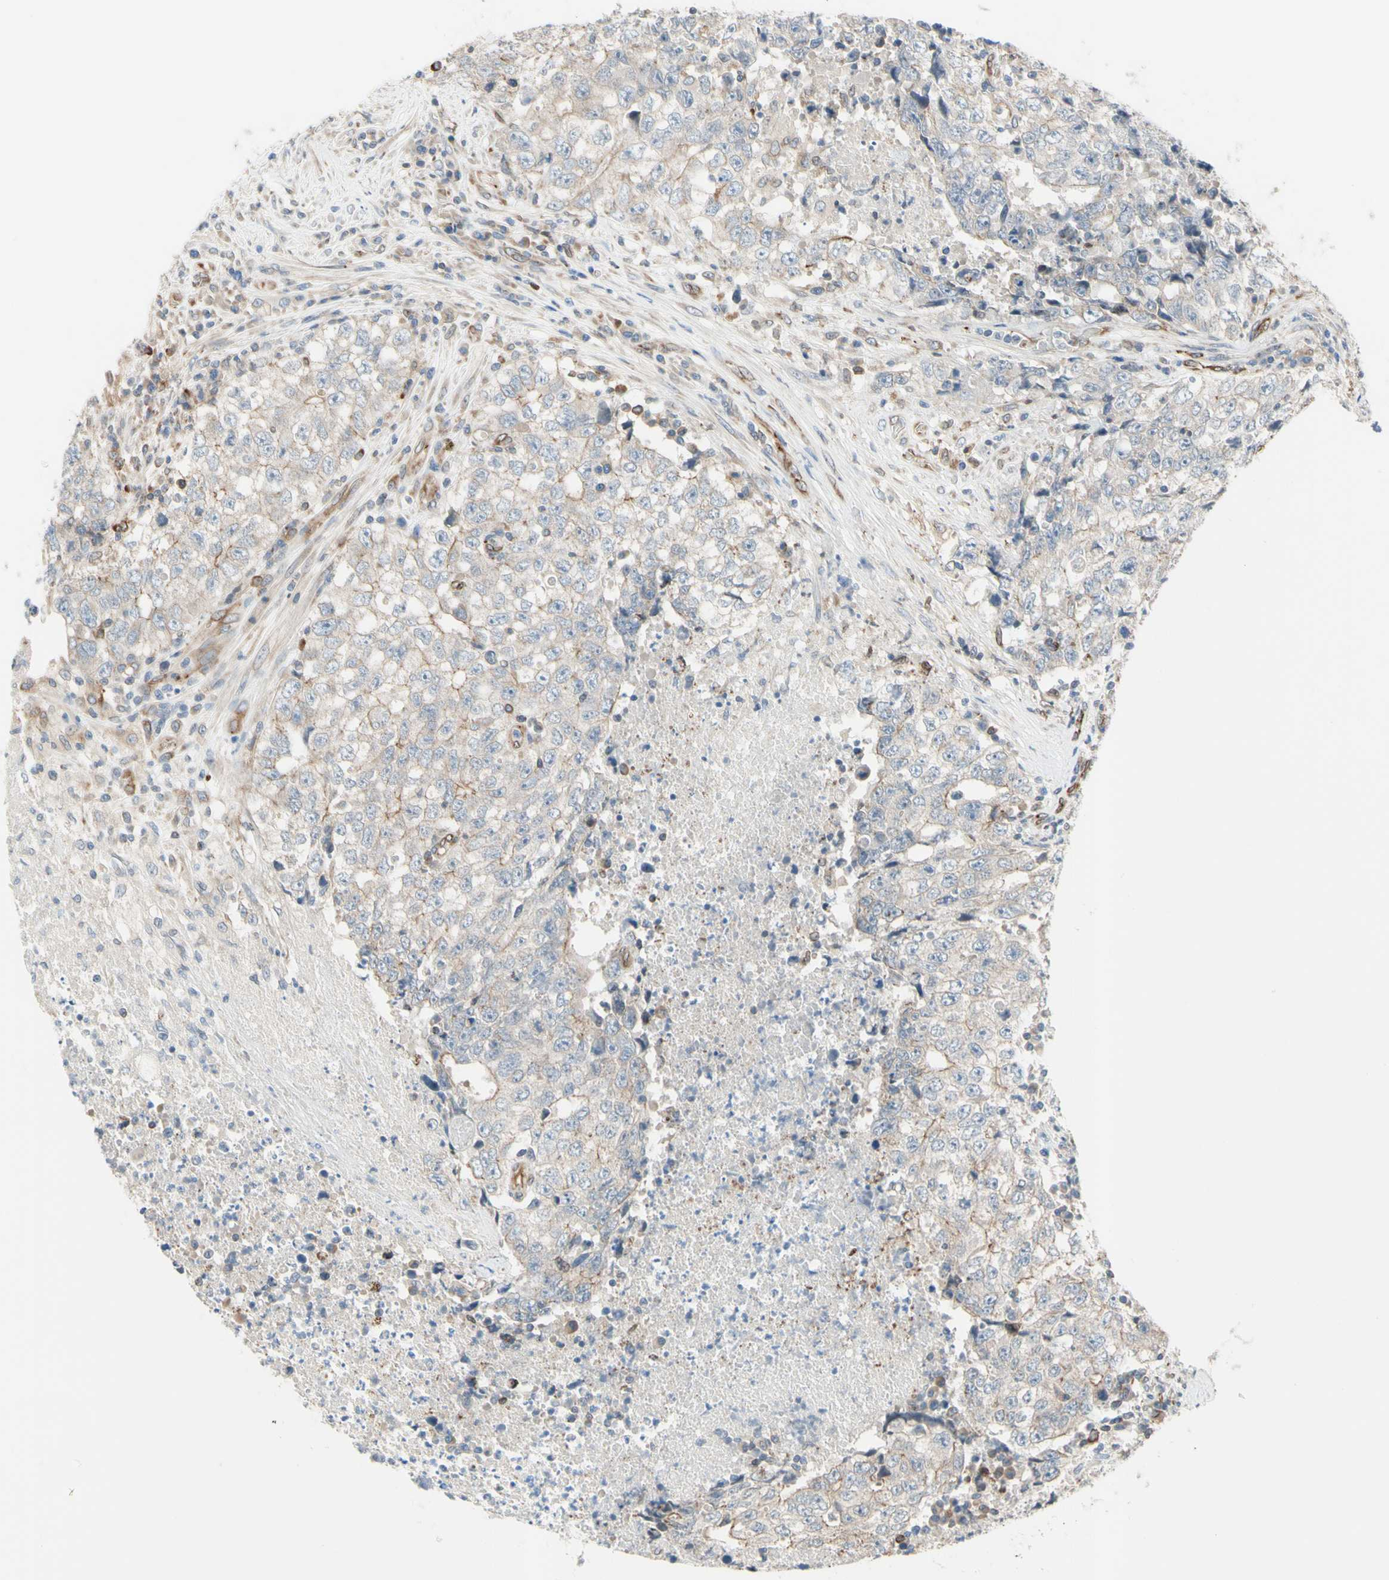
{"staining": {"intensity": "weak", "quantity": "25%-75%", "location": "cytoplasmic/membranous"}, "tissue": "testis cancer", "cell_type": "Tumor cells", "image_type": "cancer", "snomed": [{"axis": "morphology", "description": "Necrosis, NOS"}, {"axis": "morphology", "description": "Carcinoma, Embryonal, NOS"}, {"axis": "topography", "description": "Testis"}], "caption": "About 25%-75% of tumor cells in human testis embryonal carcinoma exhibit weak cytoplasmic/membranous protein positivity as visualized by brown immunohistochemical staining.", "gene": "TRAF2", "patient": {"sex": "male", "age": 19}}